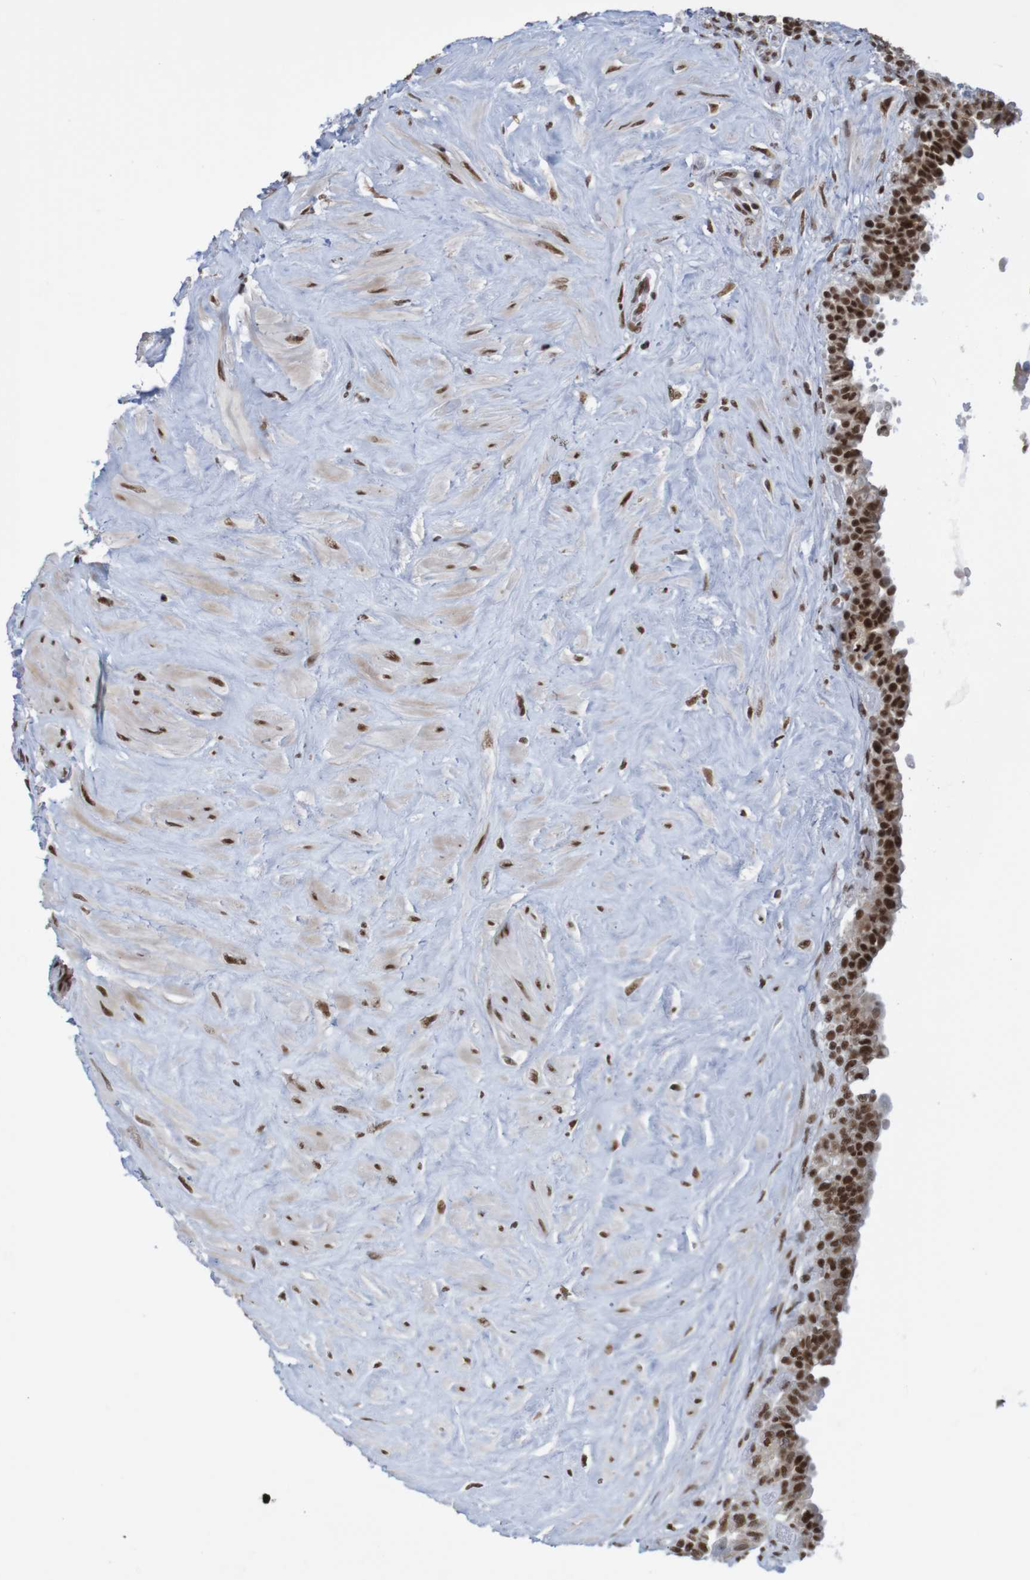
{"staining": {"intensity": "strong", "quantity": ">75%", "location": "nuclear"}, "tissue": "seminal vesicle", "cell_type": "Glandular cells", "image_type": "normal", "snomed": [{"axis": "morphology", "description": "Normal tissue, NOS"}, {"axis": "topography", "description": "Seminal veicle"}], "caption": "Glandular cells reveal strong nuclear expression in approximately >75% of cells in benign seminal vesicle.", "gene": "THRAP3", "patient": {"sex": "male", "age": 63}}